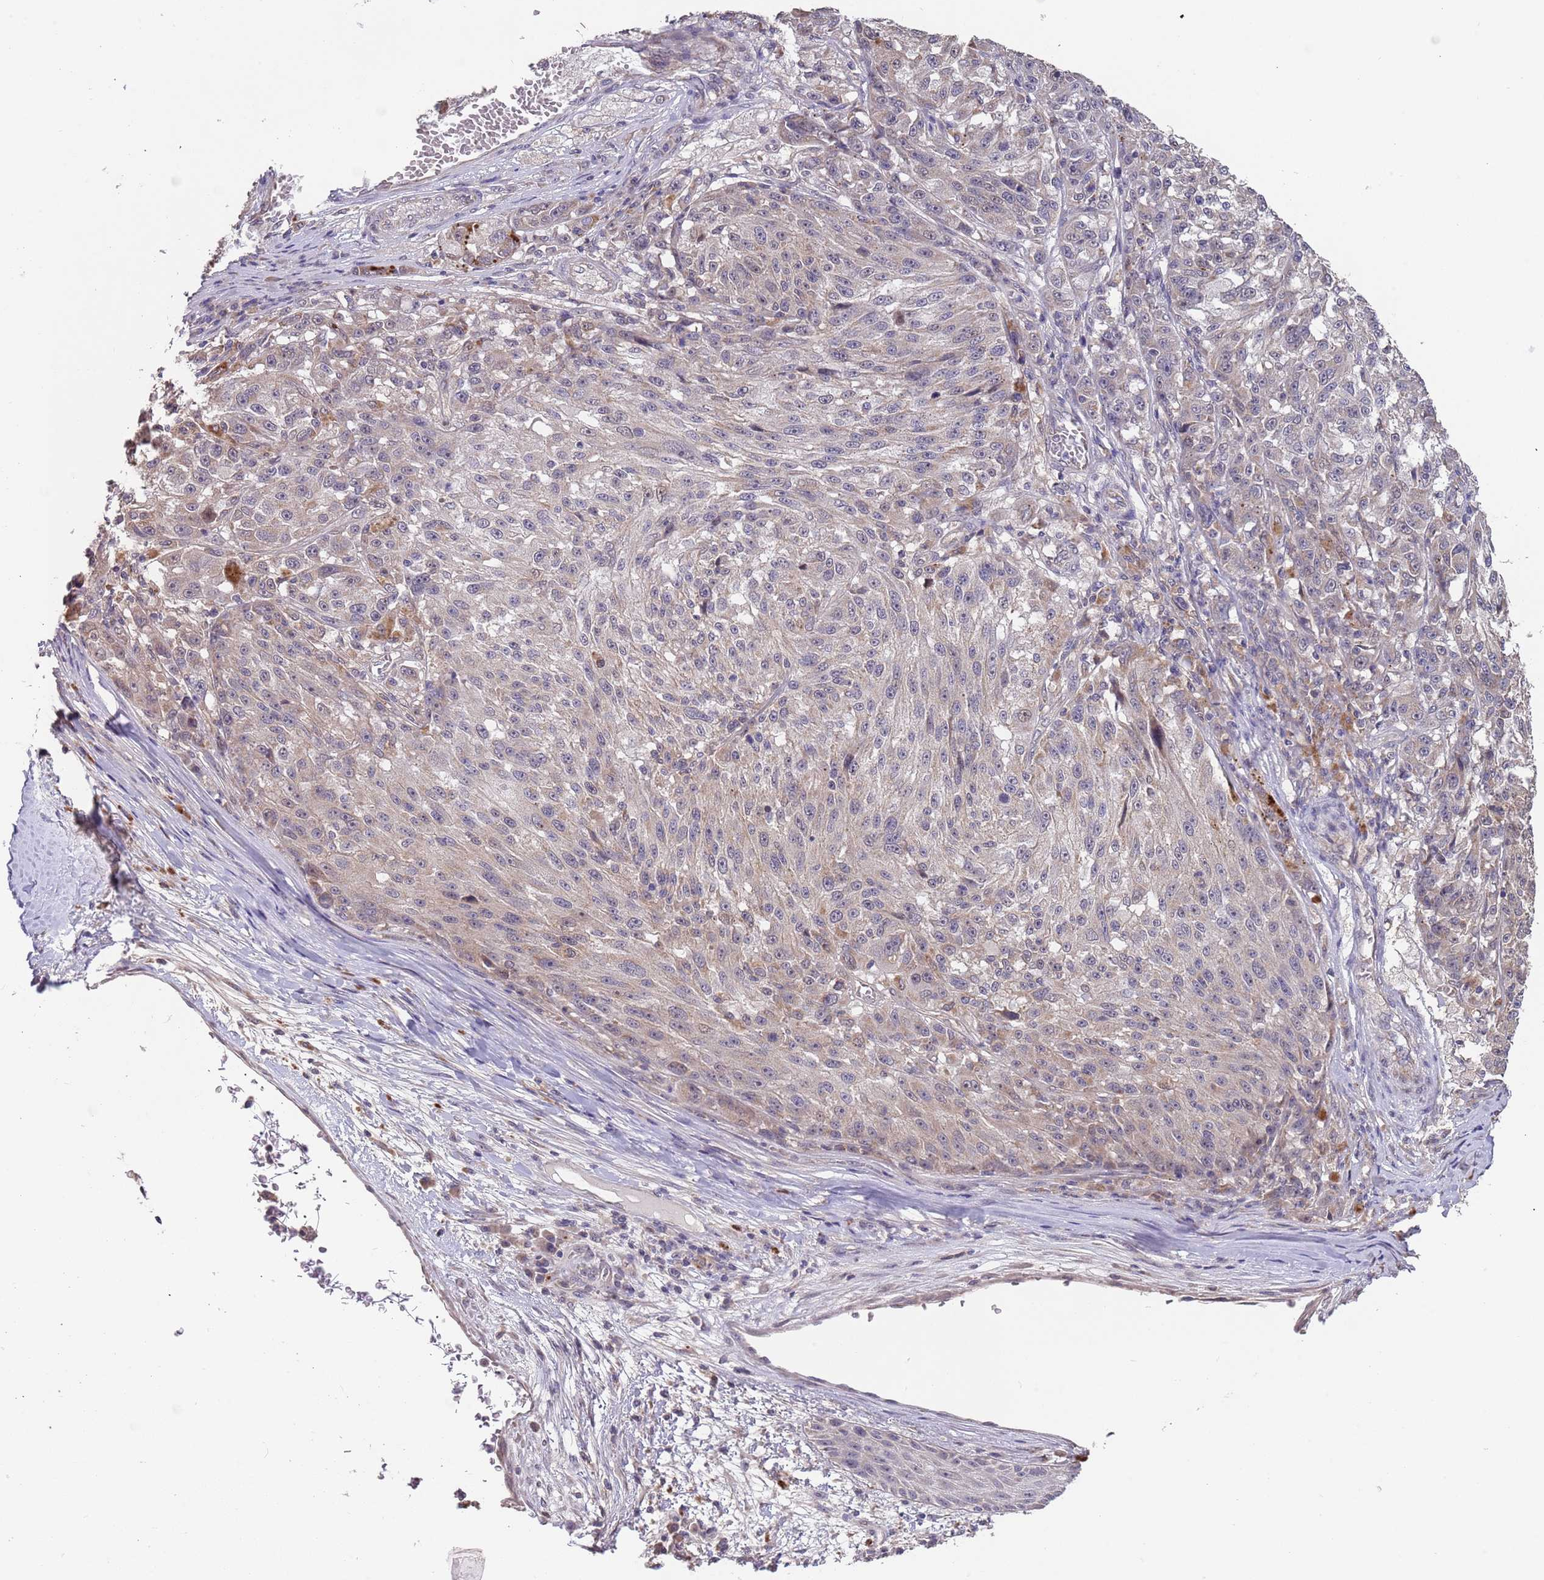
{"staining": {"intensity": "weak", "quantity": "<25%", "location": "cytoplasmic/membranous"}, "tissue": "melanoma", "cell_type": "Tumor cells", "image_type": "cancer", "snomed": [{"axis": "morphology", "description": "Malignant melanoma, NOS"}, {"axis": "topography", "description": "Skin"}], "caption": "A photomicrograph of malignant melanoma stained for a protein shows no brown staining in tumor cells. (DAB immunohistochemistry (IHC) with hematoxylin counter stain).", "gene": "TMEM64", "patient": {"sex": "male", "age": 53}}